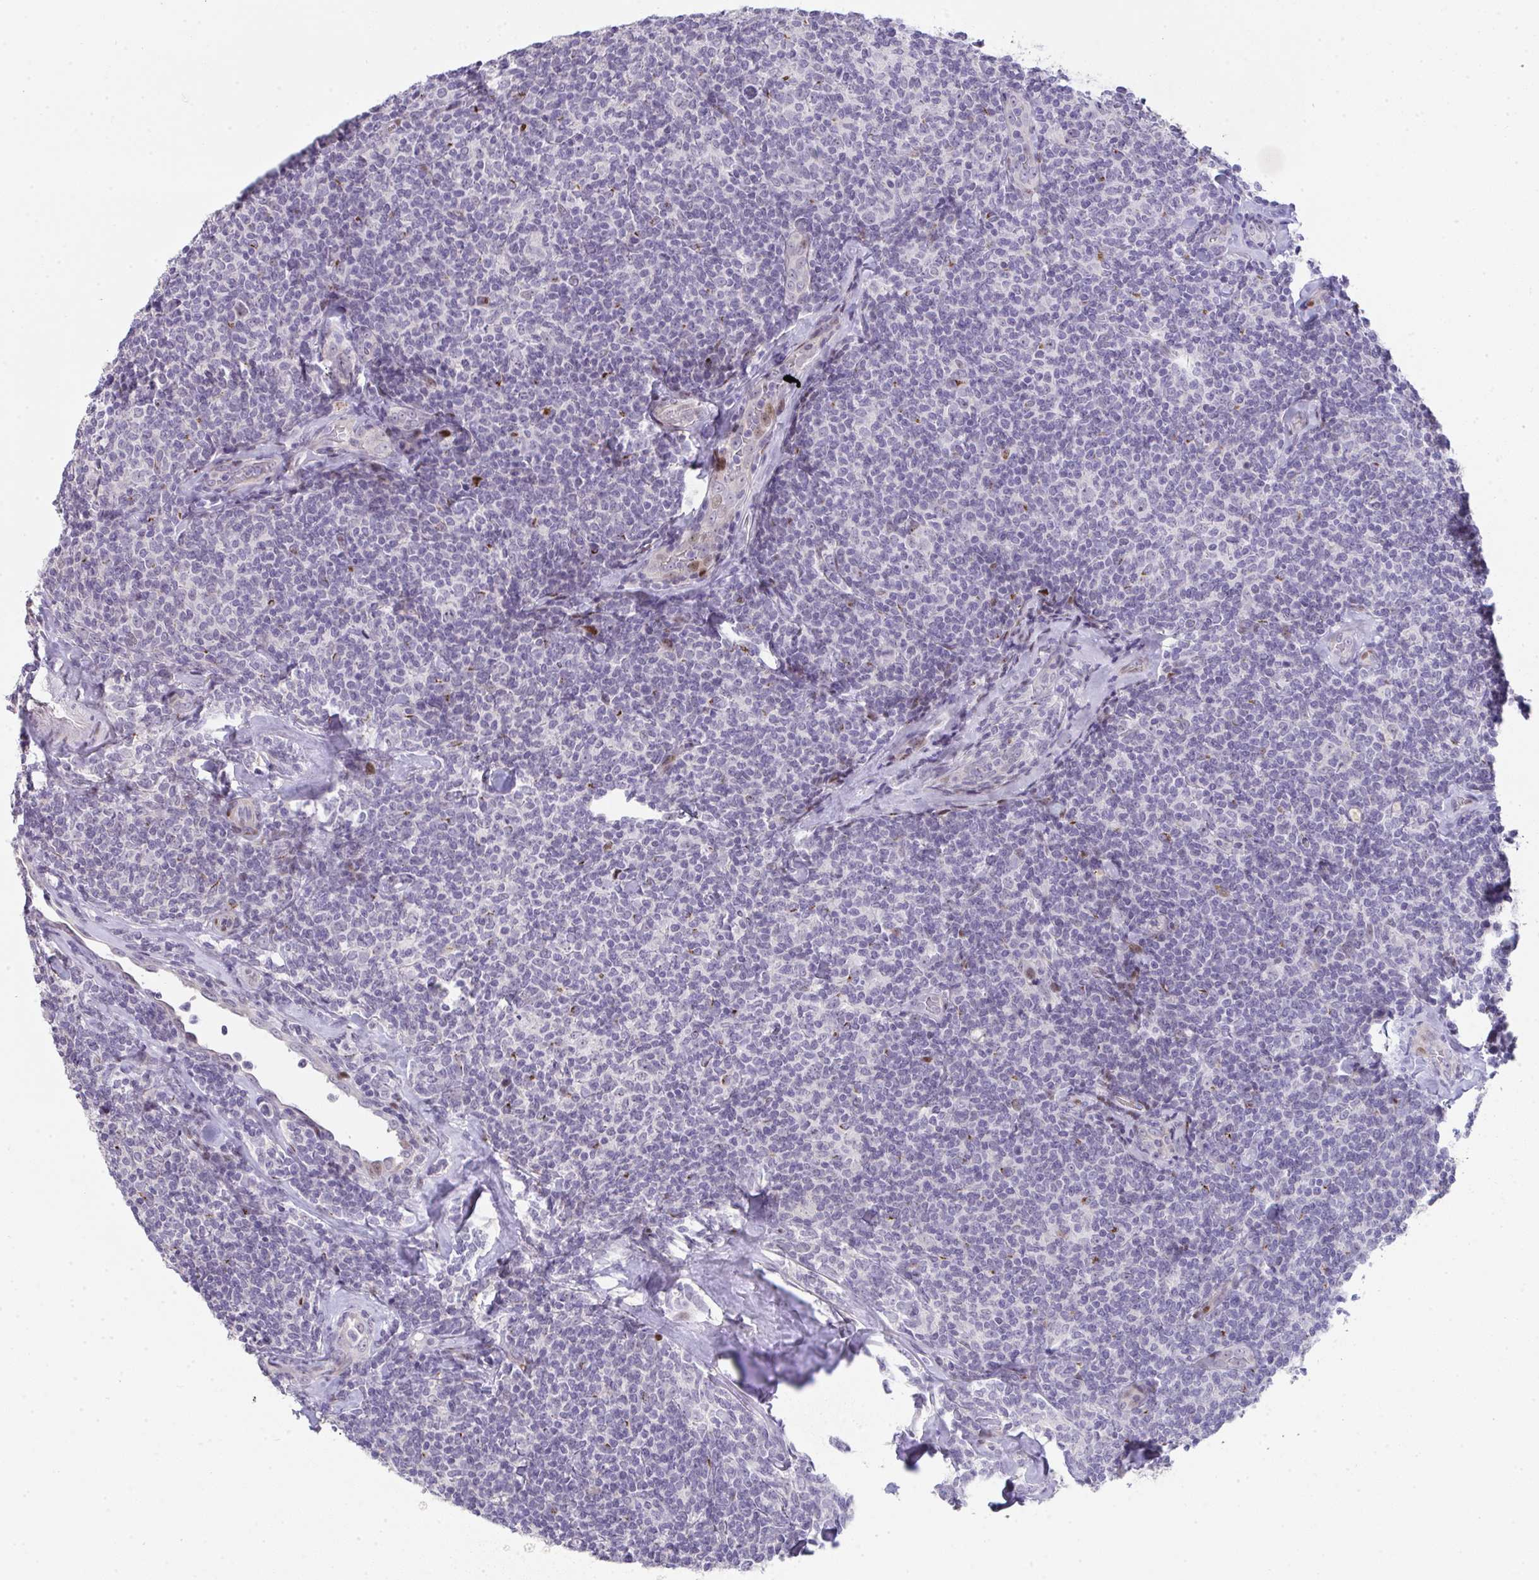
{"staining": {"intensity": "moderate", "quantity": "<25%", "location": "nuclear"}, "tissue": "lymphoma", "cell_type": "Tumor cells", "image_type": "cancer", "snomed": [{"axis": "morphology", "description": "Malignant lymphoma, non-Hodgkin's type, Low grade"}, {"axis": "topography", "description": "Lymph node"}], "caption": "DAB (3,3'-diaminobenzidine) immunohistochemical staining of malignant lymphoma, non-Hodgkin's type (low-grade) displays moderate nuclear protein positivity in about <25% of tumor cells.", "gene": "GALNT16", "patient": {"sex": "female", "age": 56}}